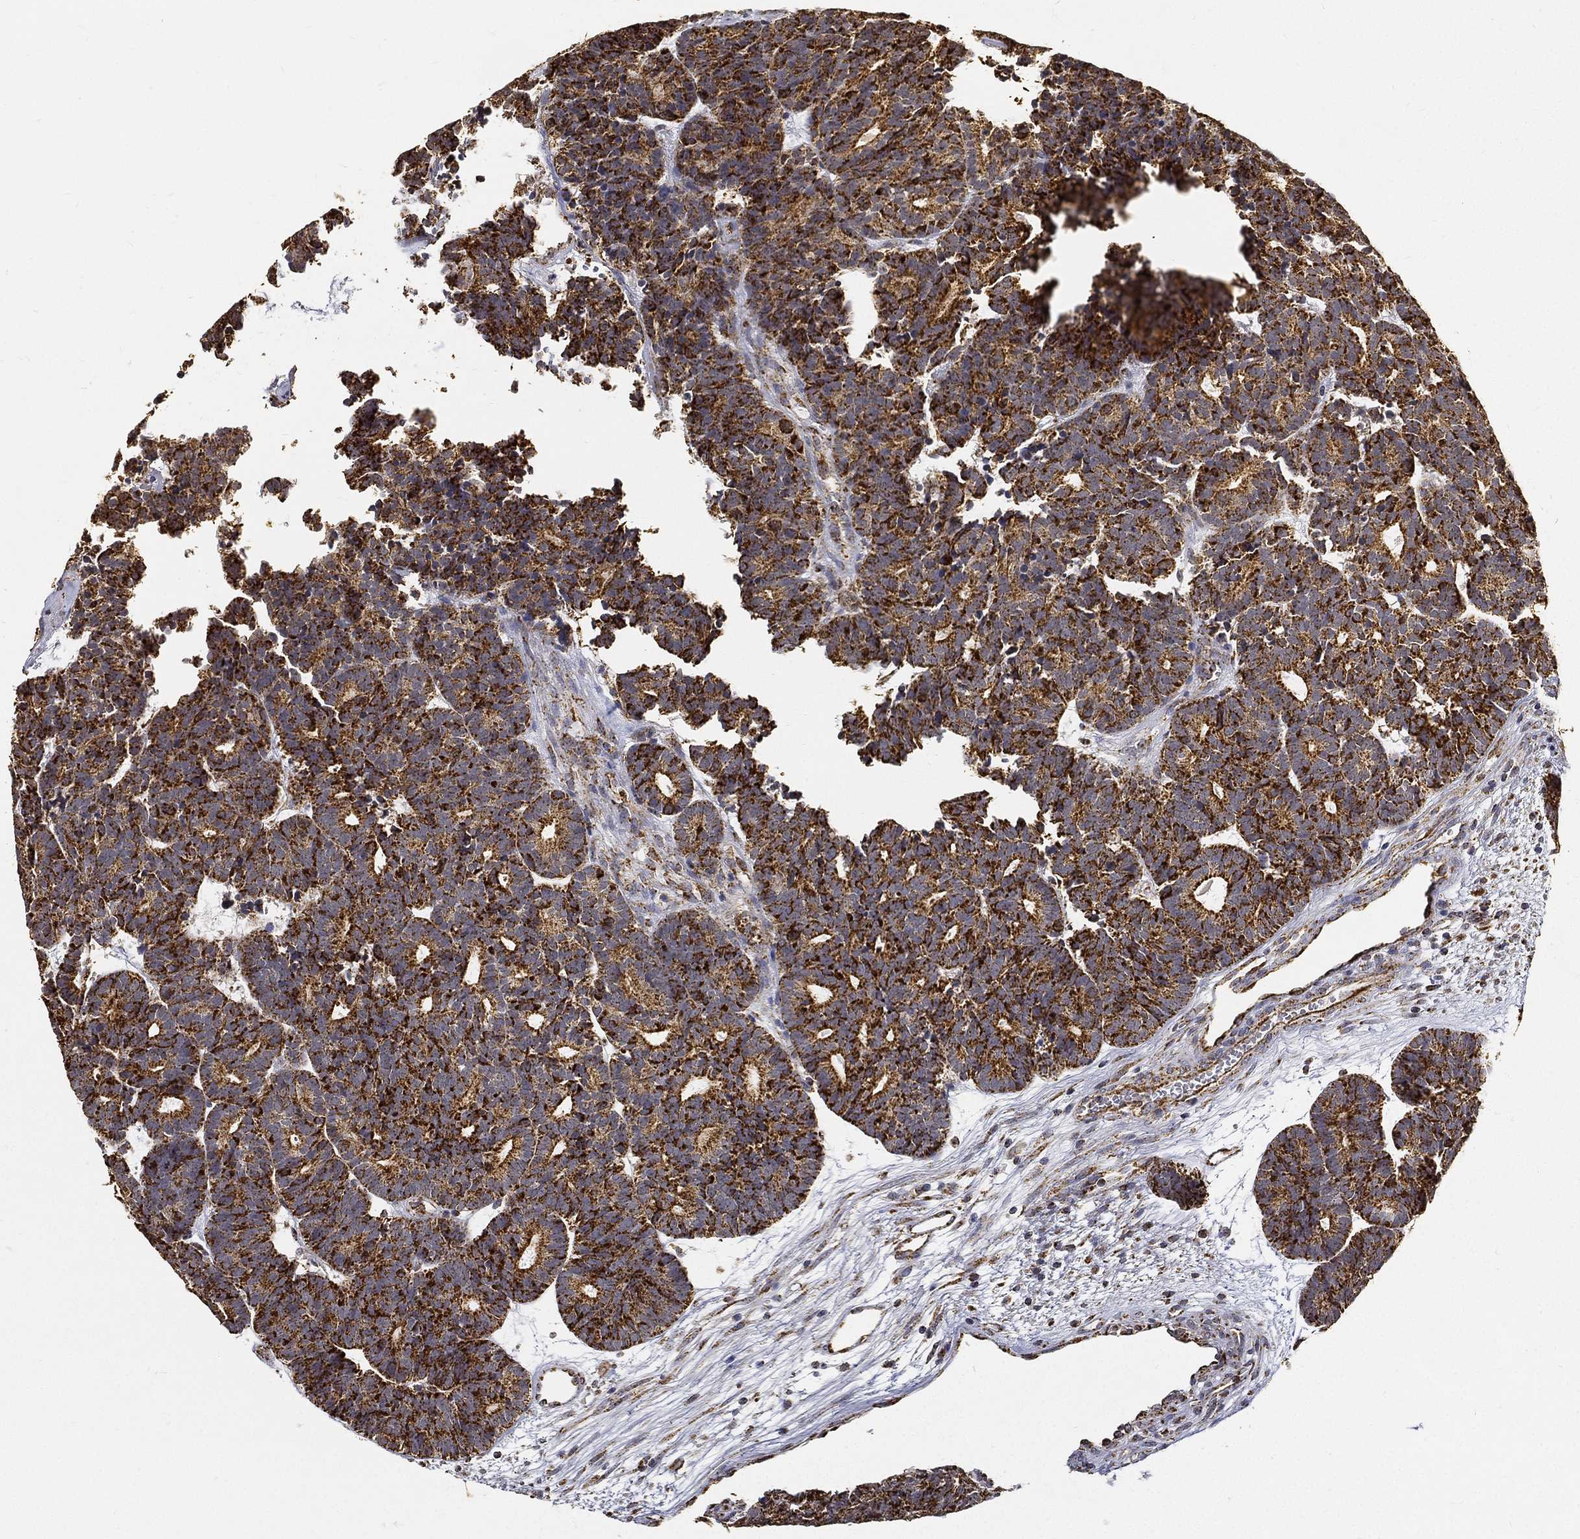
{"staining": {"intensity": "strong", "quantity": ">75%", "location": "cytoplasmic/membranous"}, "tissue": "head and neck cancer", "cell_type": "Tumor cells", "image_type": "cancer", "snomed": [{"axis": "morphology", "description": "Adenocarcinoma, NOS"}, {"axis": "topography", "description": "Head-Neck"}], "caption": "Head and neck adenocarcinoma tissue demonstrates strong cytoplasmic/membranous staining in approximately >75% of tumor cells (brown staining indicates protein expression, while blue staining denotes nuclei).", "gene": "NDUFAB1", "patient": {"sex": "female", "age": 81}}